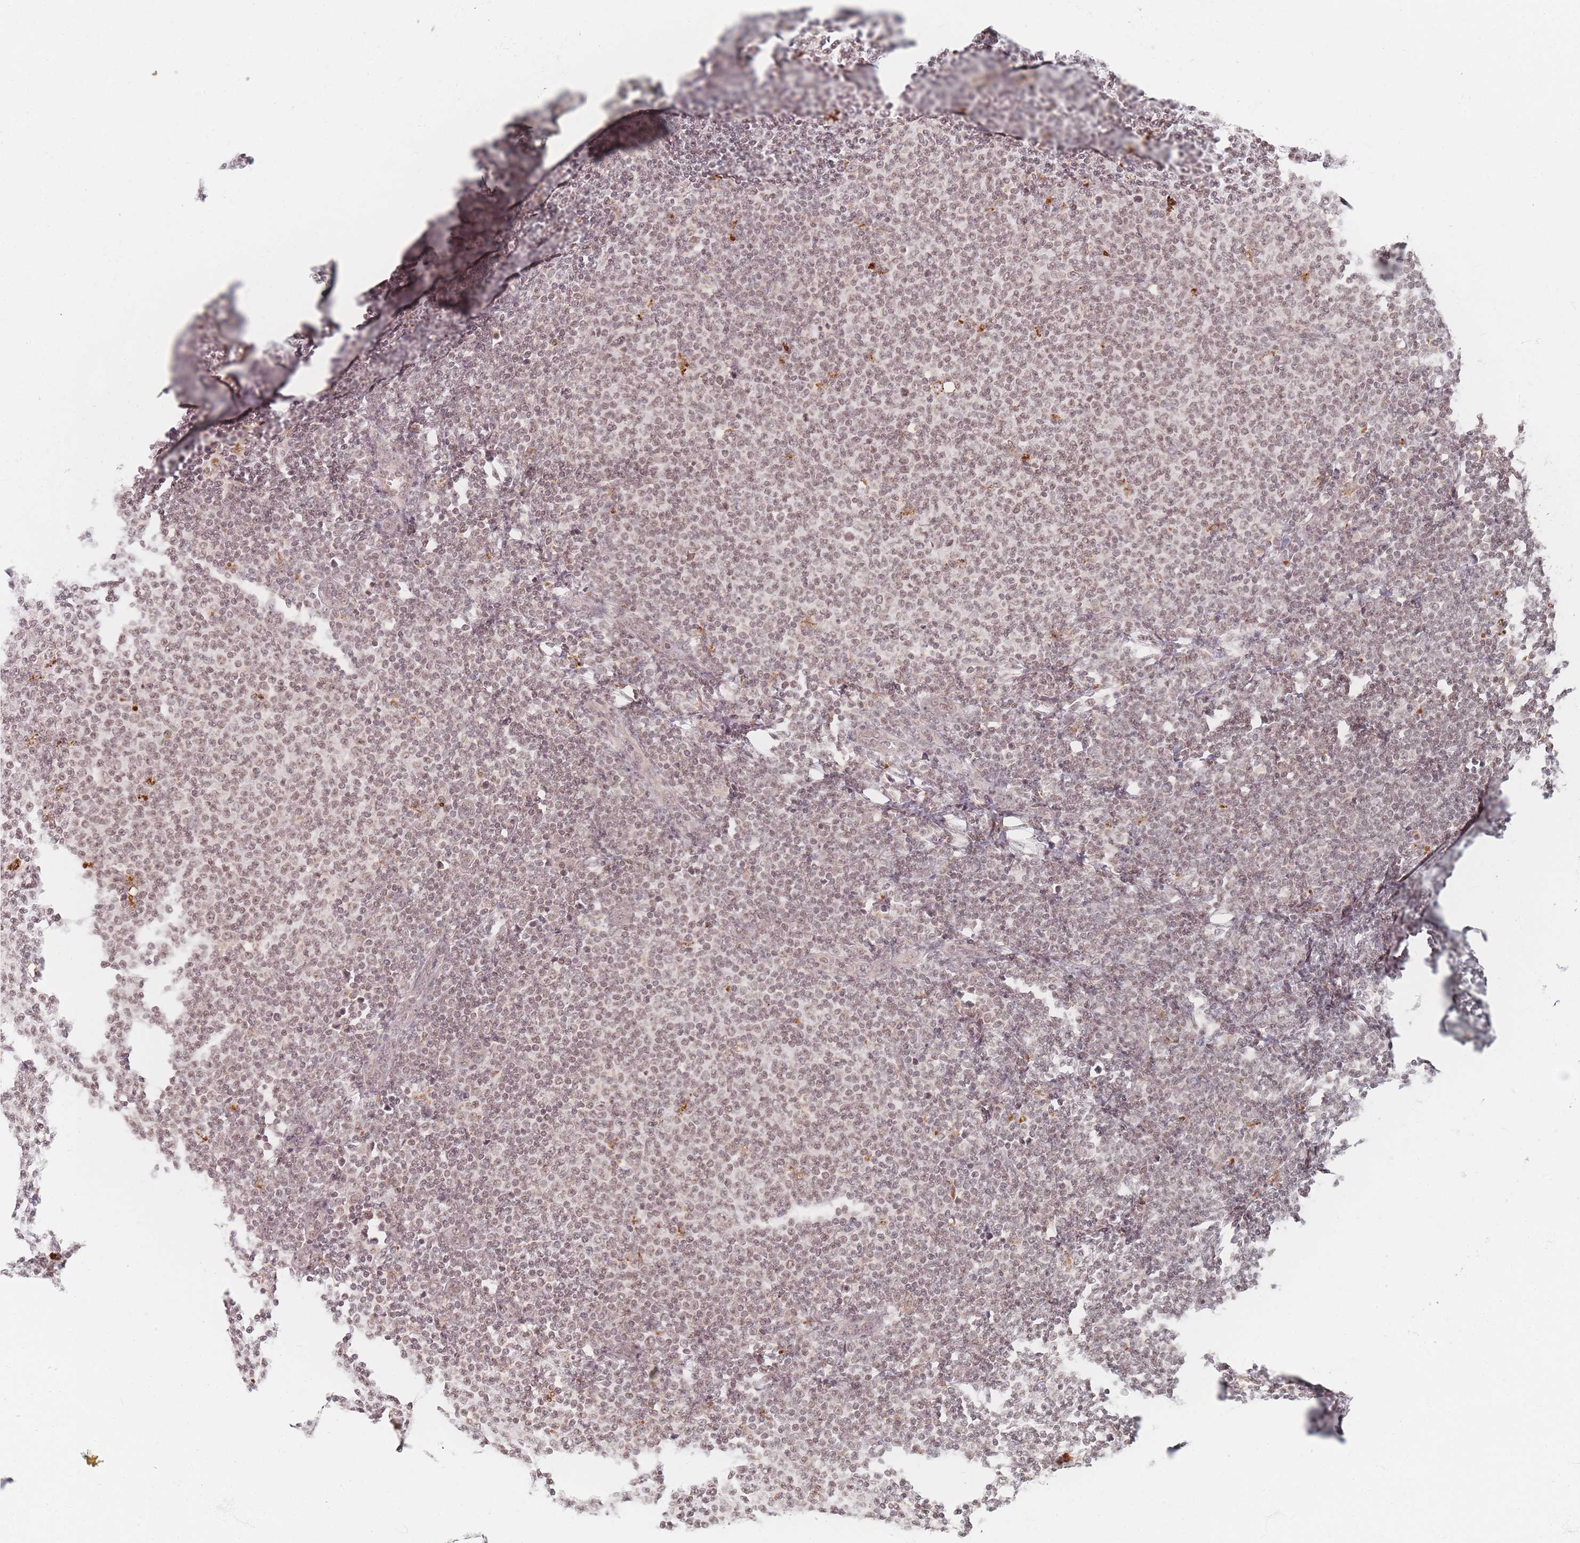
{"staining": {"intensity": "weak", "quantity": ">75%", "location": "nuclear"}, "tissue": "lymphoma", "cell_type": "Tumor cells", "image_type": "cancer", "snomed": [{"axis": "morphology", "description": "Malignant lymphoma, non-Hodgkin's type, Low grade"}, {"axis": "topography", "description": "Lymph node"}], "caption": "IHC staining of lymphoma, which reveals low levels of weak nuclear positivity in approximately >75% of tumor cells indicating weak nuclear protein positivity. The staining was performed using DAB (3,3'-diaminobenzidine) (brown) for protein detection and nuclei were counterstained in hematoxylin (blue).", "gene": "SPATA45", "patient": {"sex": "male", "age": 66}}